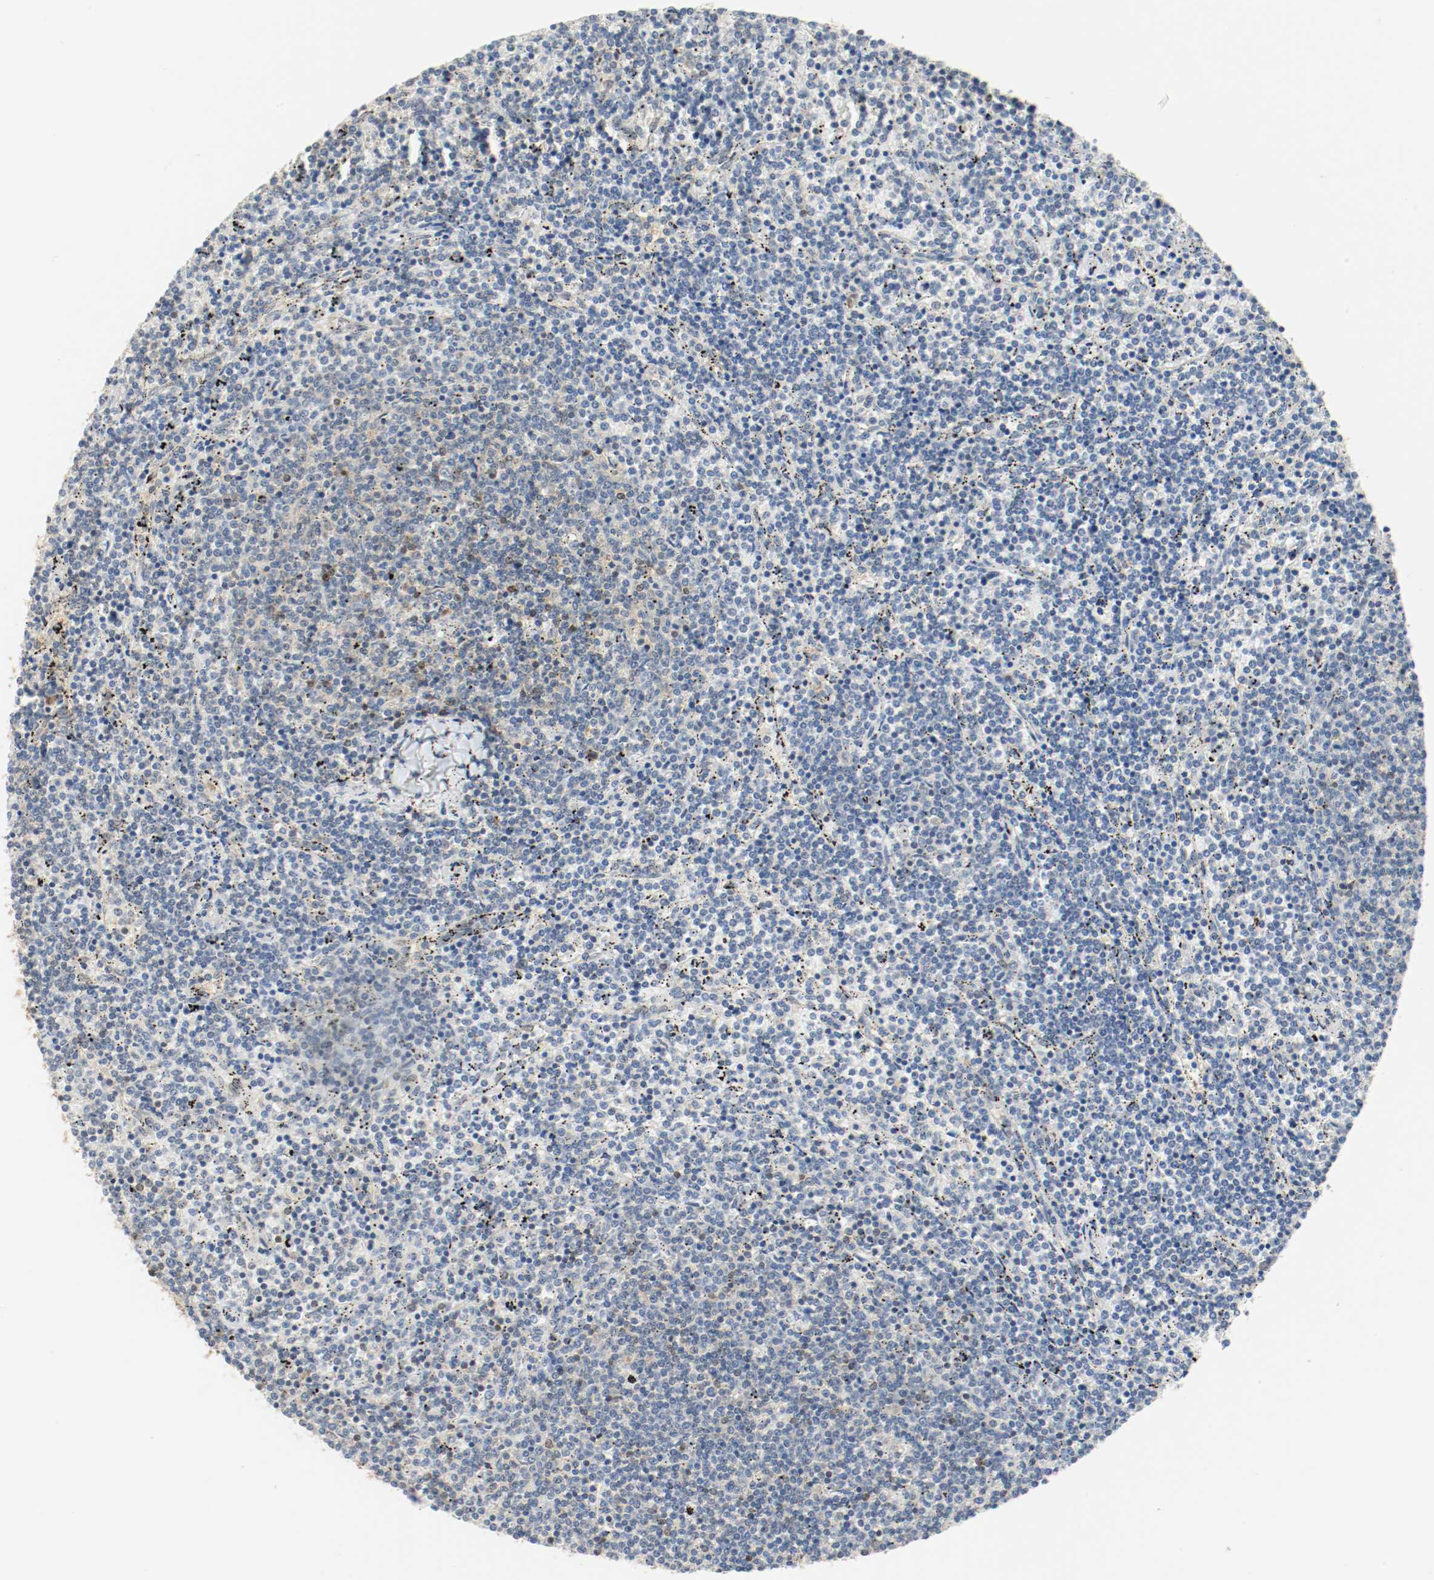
{"staining": {"intensity": "negative", "quantity": "none", "location": "none"}, "tissue": "lymphoma", "cell_type": "Tumor cells", "image_type": "cancer", "snomed": [{"axis": "morphology", "description": "Malignant lymphoma, non-Hodgkin's type, Low grade"}, {"axis": "topography", "description": "Spleen"}], "caption": "Immunohistochemical staining of lymphoma exhibits no significant positivity in tumor cells. (Stains: DAB (3,3'-diaminobenzidine) IHC with hematoxylin counter stain, Microscopy: brightfield microscopy at high magnification).", "gene": "PPME1", "patient": {"sex": "female", "age": 50}}